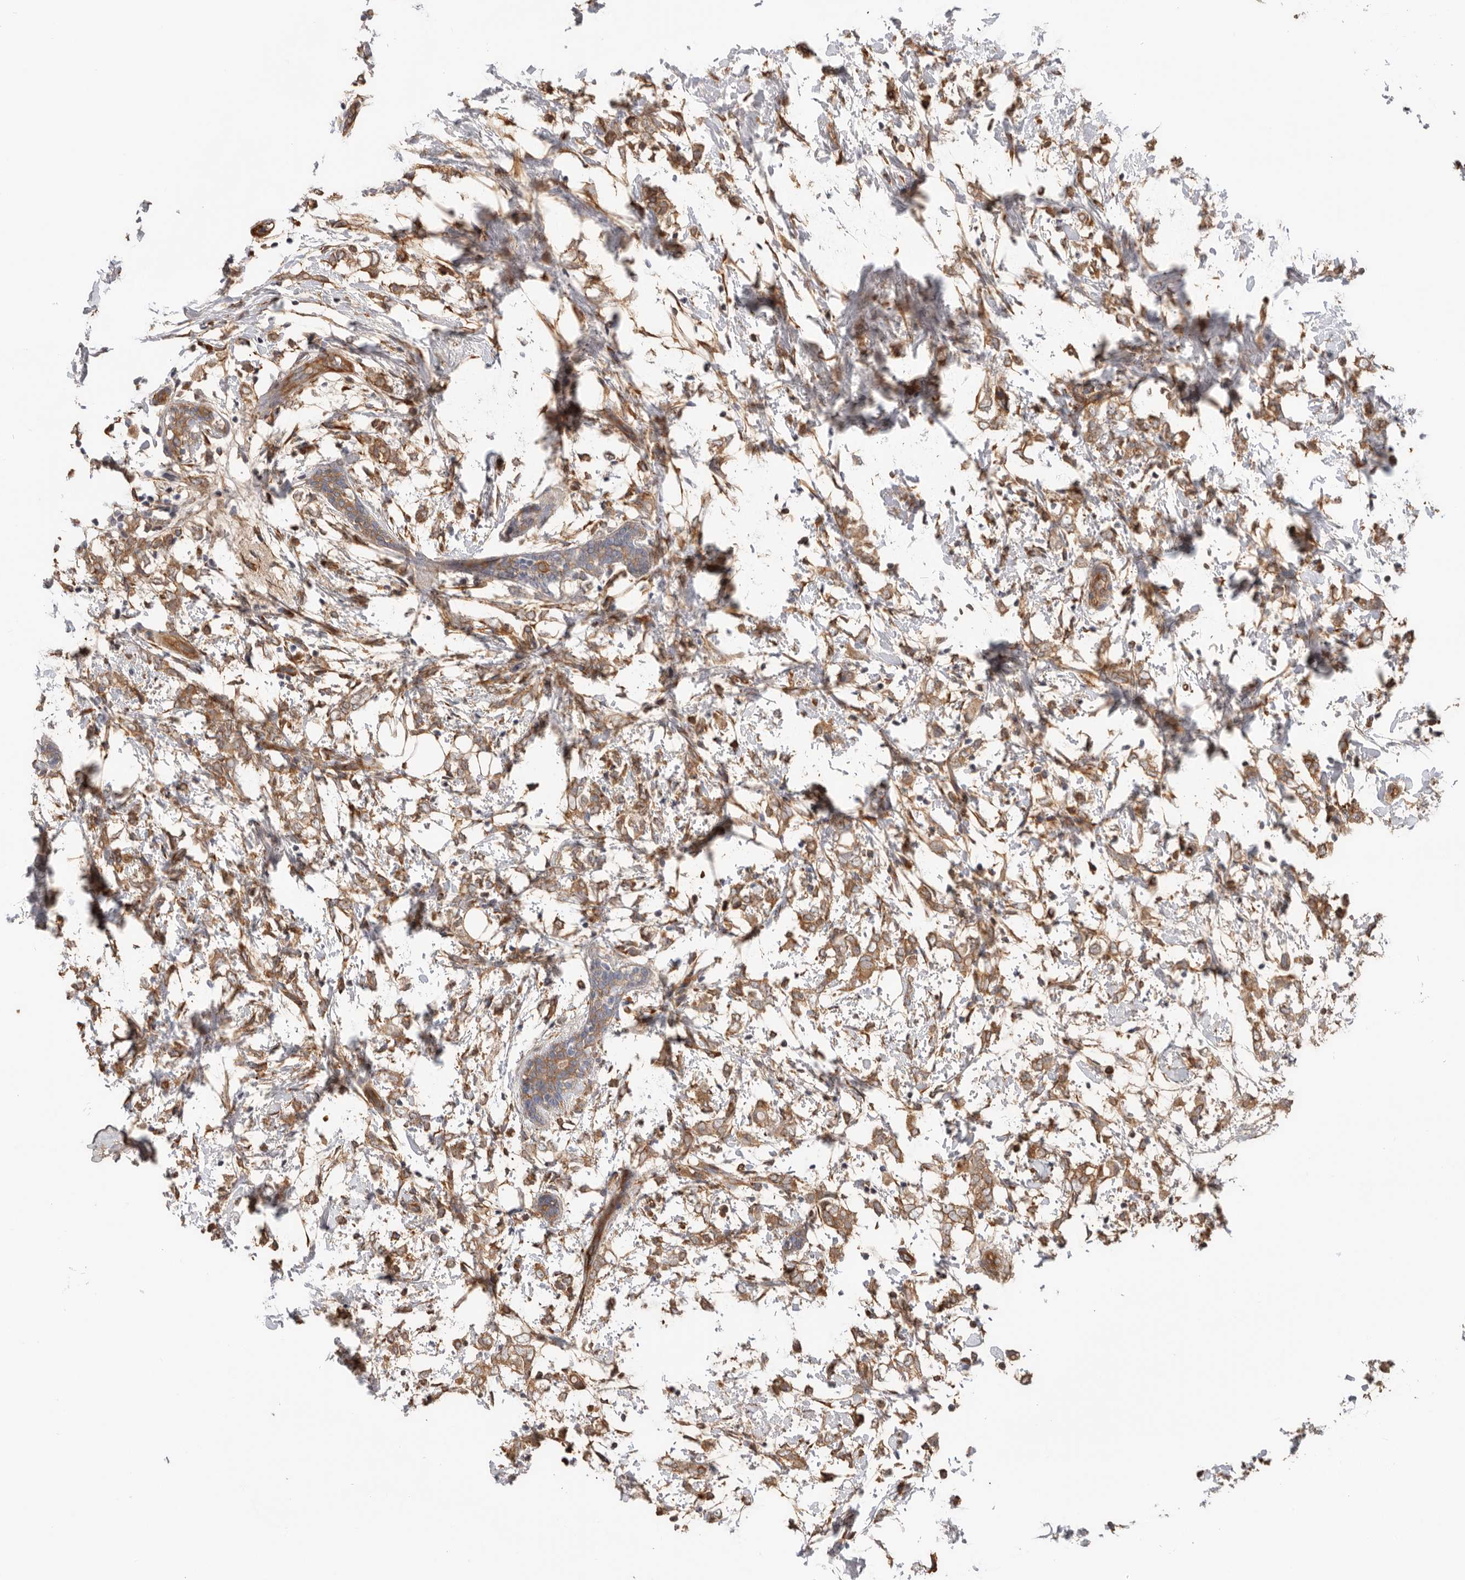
{"staining": {"intensity": "moderate", "quantity": ">75%", "location": "cytoplasmic/membranous"}, "tissue": "breast cancer", "cell_type": "Tumor cells", "image_type": "cancer", "snomed": [{"axis": "morphology", "description": "Normal tissue, NOS"}, {"axis": "morphology", "description": "Lobular carcinoma"}, {"axis": "topography", "description": "Breast"}], "caption": "Tumor cells show medium levels of moderate cytoplasmic/membranous positivity in about >75% of cells in human breast cancer.", "gene": "CDC42BPB", "patient": {"sex": "female", "age": 47}}